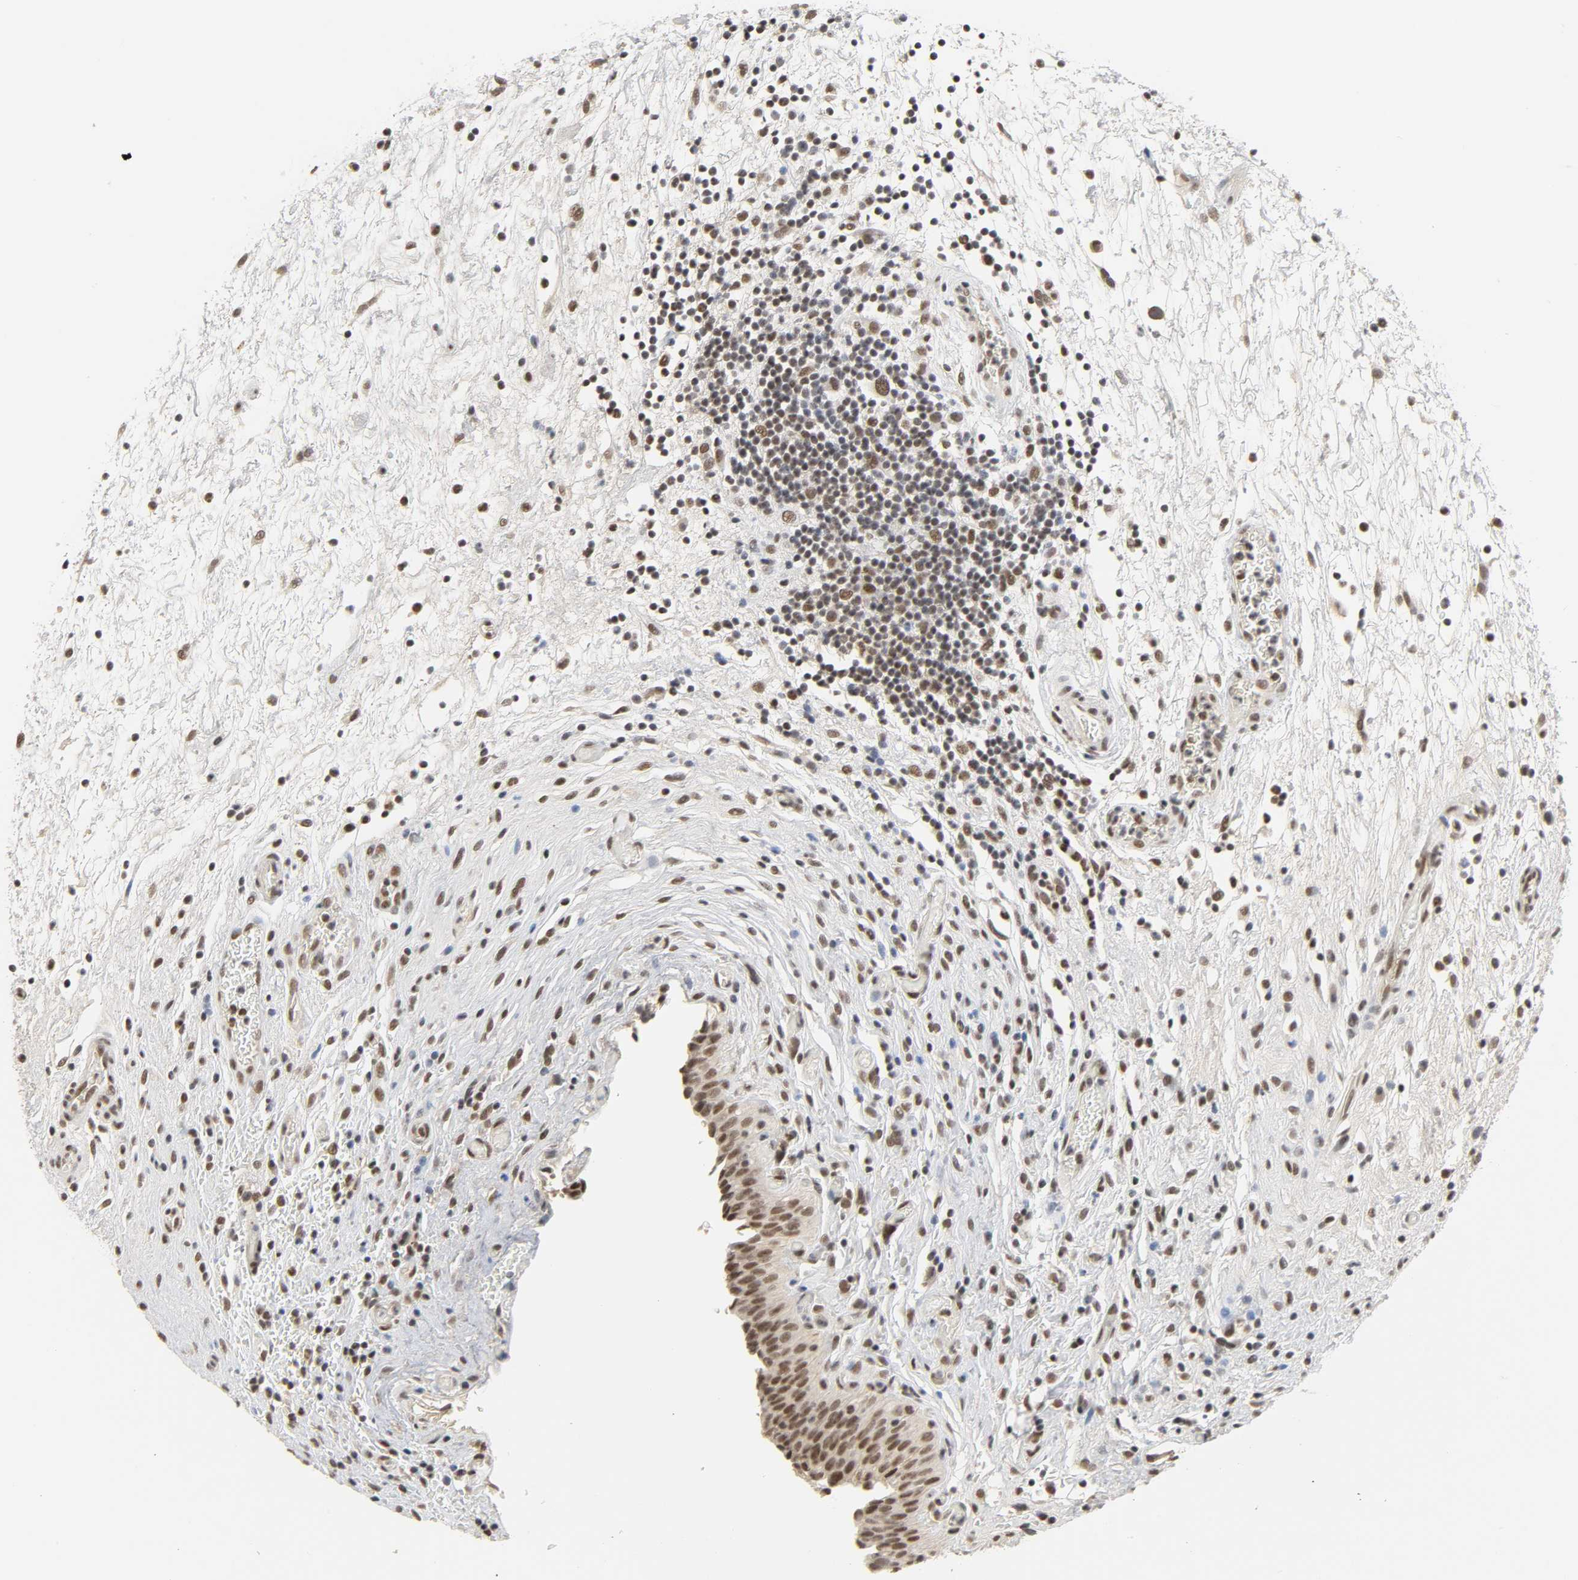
{"staining": {"intensity": "moderate", "quantity": ">75%", "location": "nuclear"}, "tissue": "urinary bladder", "cell_type": "Urothelial cells", "image_type": "normal", "snomed": [{"axis": "morphology", "description": "Normal tissue, NOS"}, {"axis": "topography", "description": "Urinary bladder"}], "caption": "A medium amount of moderate nuclear staining is present in about >75% of urothelial cells in normal urinary bladder. Nuclei are stained in blue.", "gene": "NCOA6", "patient": {"sex": "male", "age": 51}}